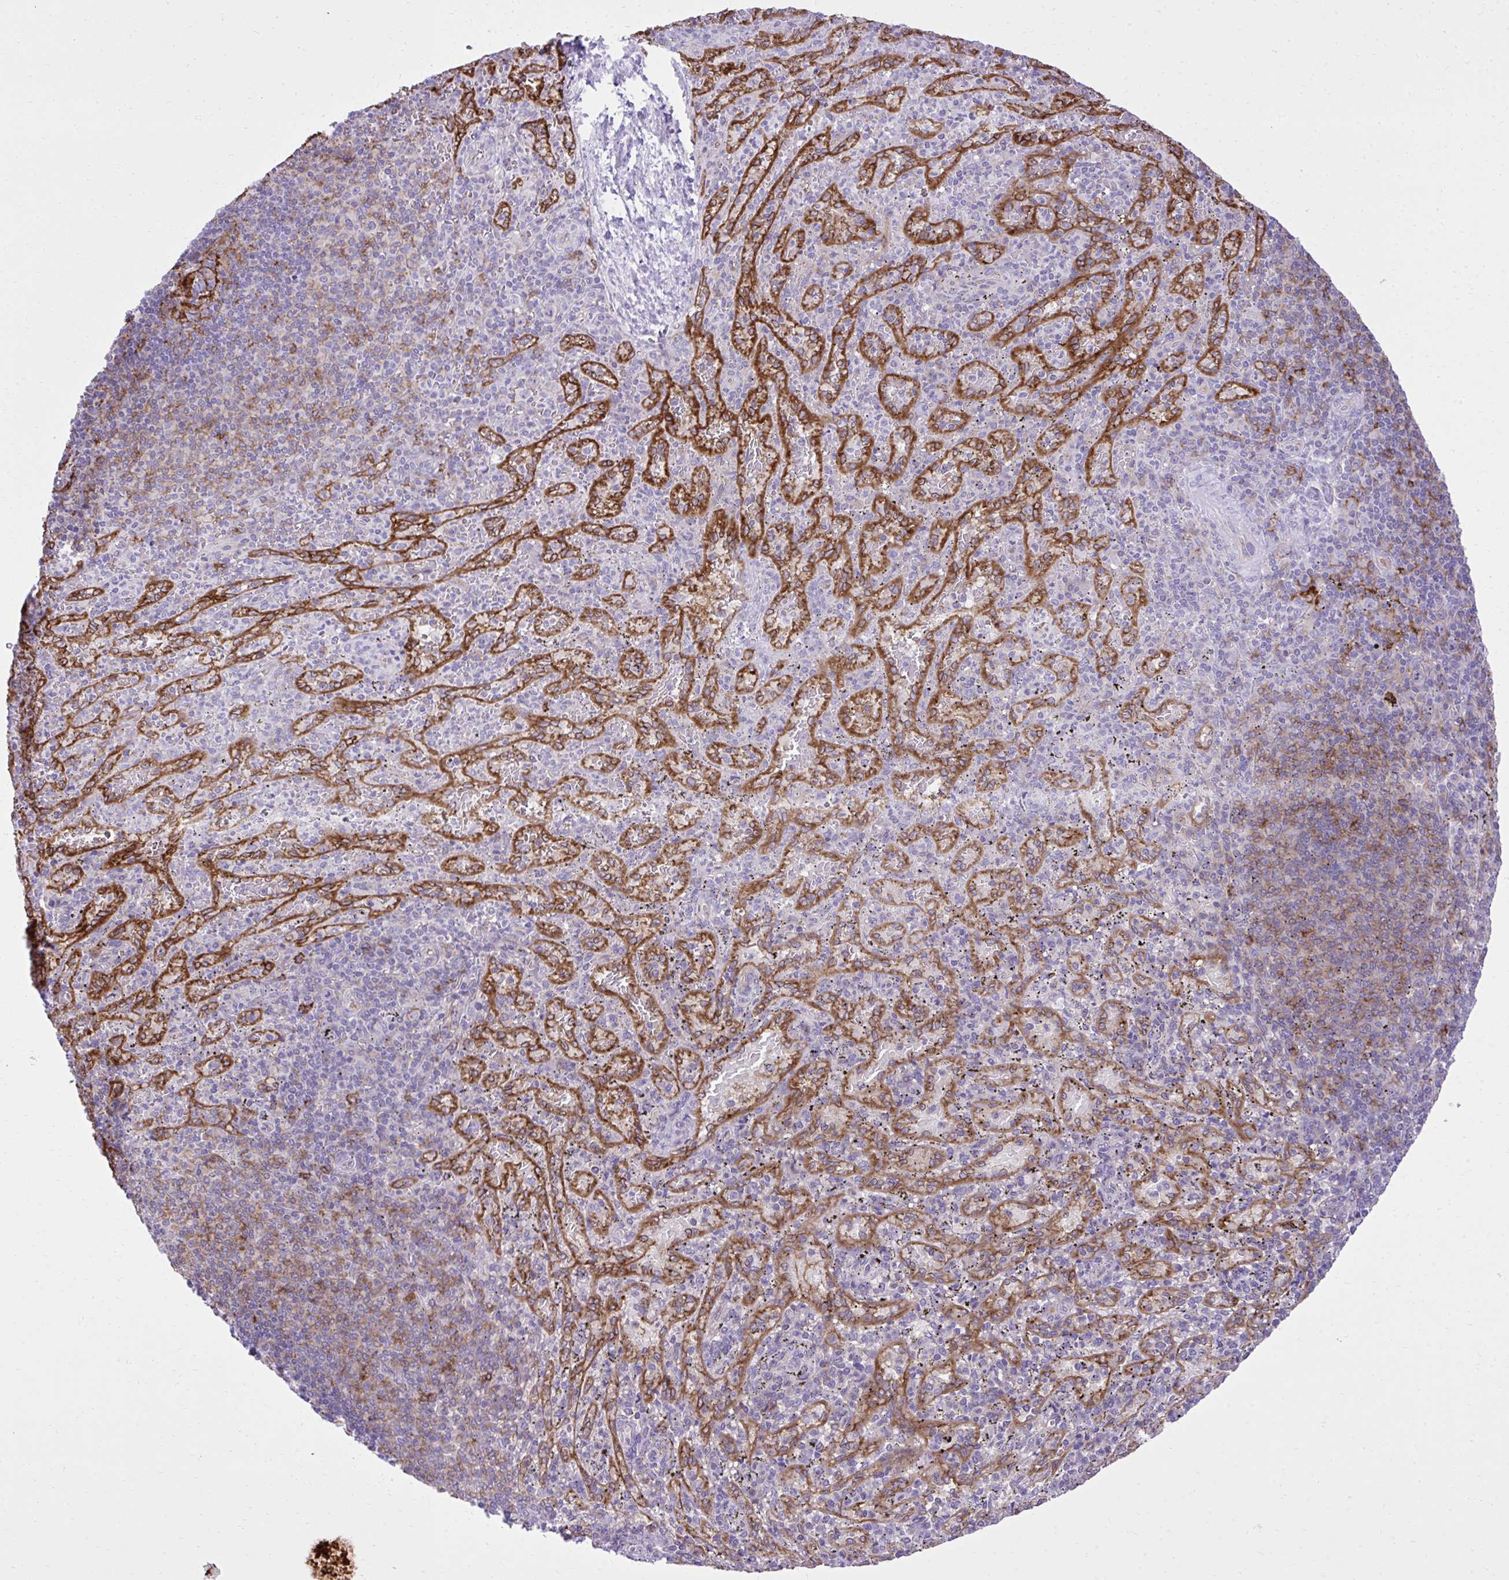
{"staining": {"intensity": "negative", "quantity": "none", "location": "none"}, "tissue": "spleen", "cell_type": "Cells in red pulp", "image_type": "normal", "snomed": [{"axis": "morphology", "description": "Normal tissue, NOS"}, {"axis": "topography", "description": "Spleen"}], "caption": "This photomicrograph is of unremarkable spleen stained with IHC to label a protein in brown with the nuclei are counter-stained blue. There is no staining in cells in red pulp.", "gene": "PITPNM3", "patient": {"sex": "male", "age": 57}}